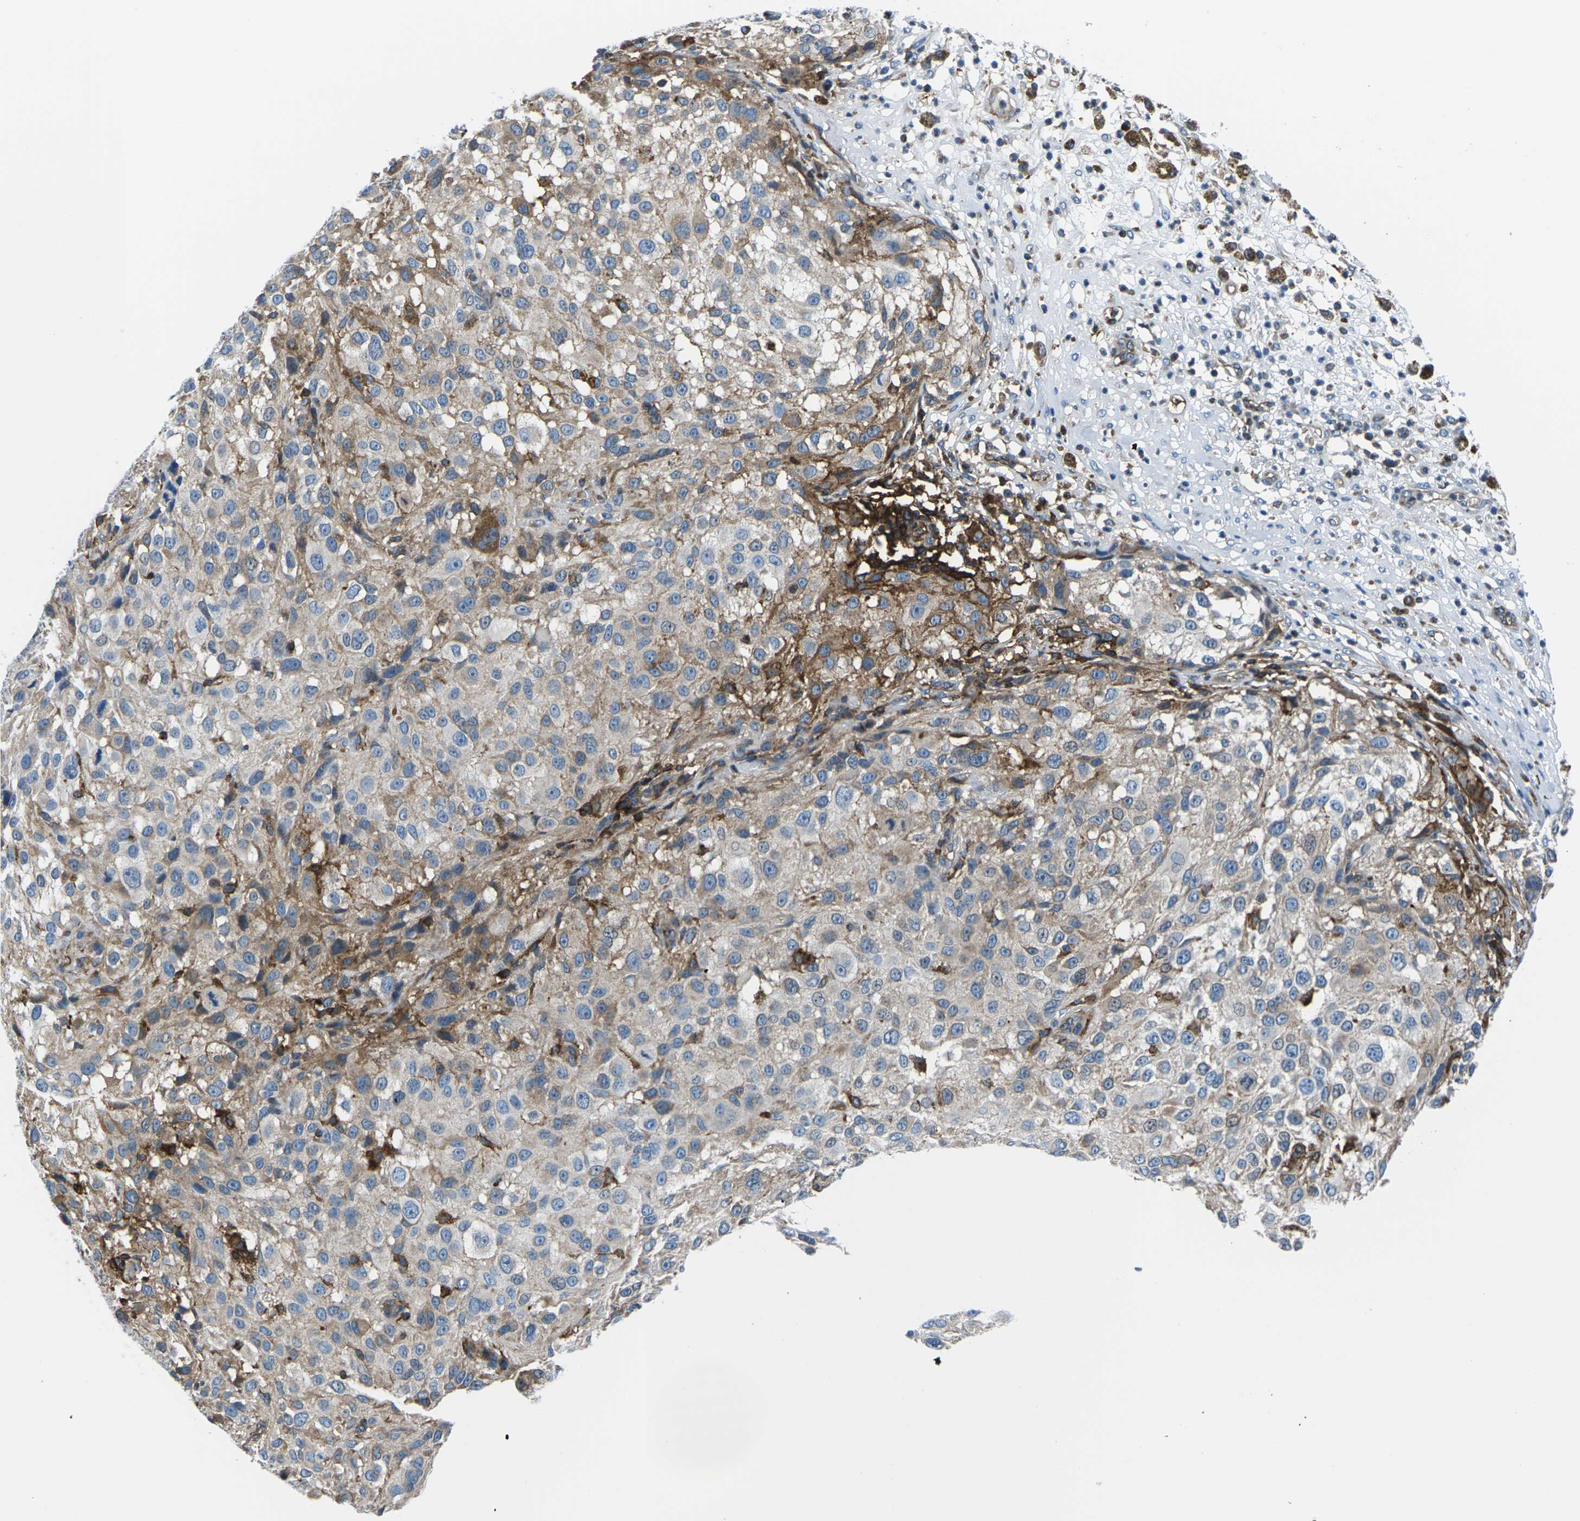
{"staining": {"intensity": "moderate", "quantity": "25%-75%", "location": "cytoplasmic/membranous"}, "tissue": "melanoma", "cell_type": "Tumor cells", "image_type": "cancer", "snomed": [{"axis": "morphology", "description": "Necrosis, NOS"}, {"axis": "morphology", "description": "Malignant melanoma, NOS"}, {"axis": "topography", "description": "Skin"}], "caption": "Malignant melanoma tissue reveals moderate cytoplasmic/membranous staining in about 25%-75% of tumor cells (Stains: DAB (3,3'-diaminobenzidine) in brown, nuclei in blue, Microscopy: brightfield microscopy at high magnification).", "gene": "SOCS4", "patient": {"sex": "female", "age": 87}}